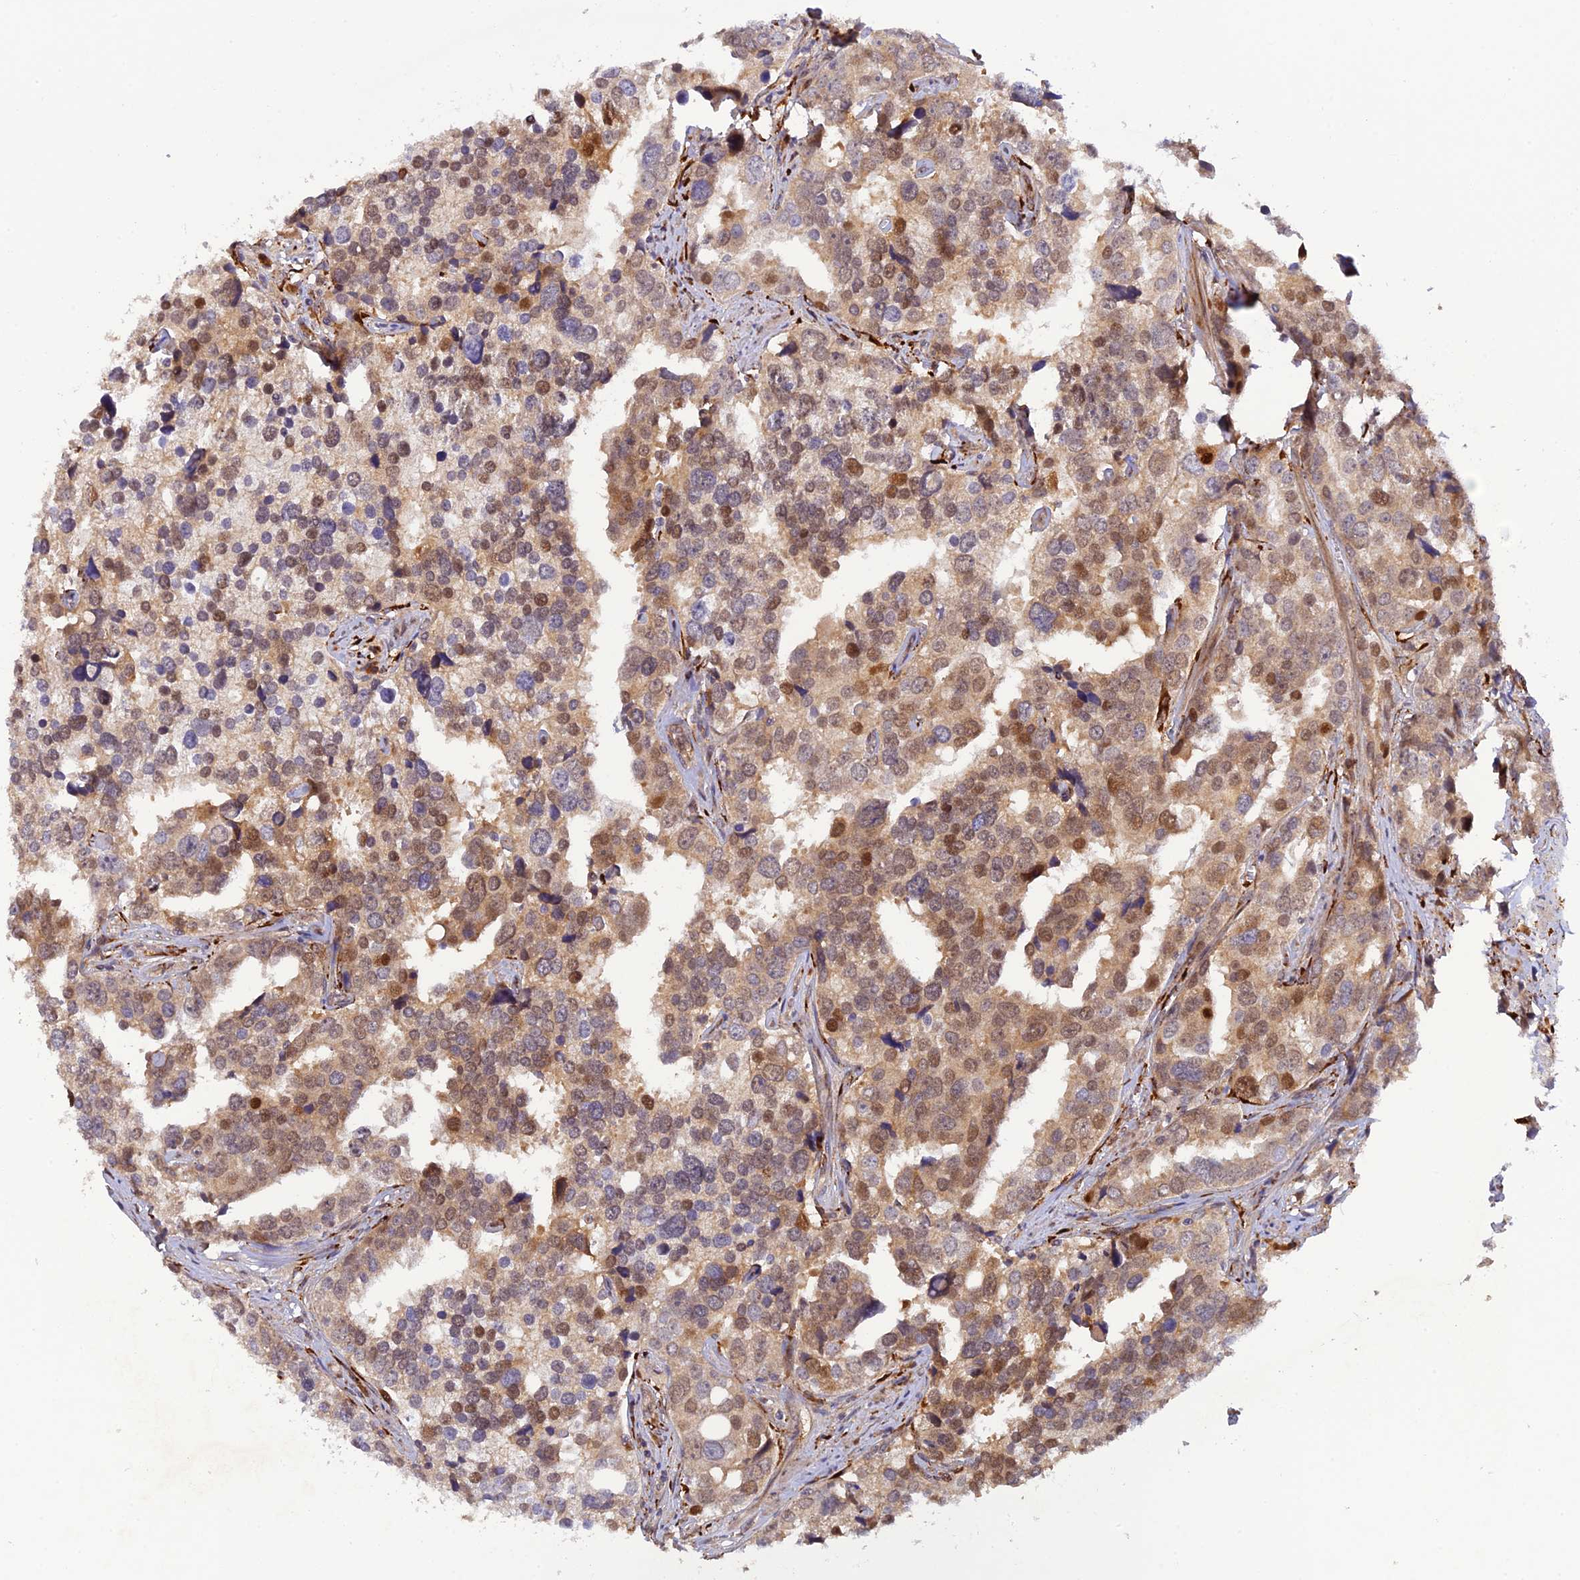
{"staining": {"intensity": "moderate", "quantity": "25%-75%", "location": "cytoplasmic/membranous,nuclear"}, "tissue": "prostate cancer", "cell_type": "Tumor cells", "image_type": "cancer", "snomed": [{"axis": "morphology", "description": "Adenocarcinoma, High grade"}, {"axis": "topography", "description": "Prostate"}], "caption": "Prostate adenocarcinoma (high-grade) stained with DAB (3,3'-diaminobenzidine) immunohistochemistry reveals medium levels of moderate cytoplasmic/membranous and nuclear expression in approximately 25%-75% of tumor cells.", "gene": "P3H3", "patient": {"sex": "male", "age": 71}}